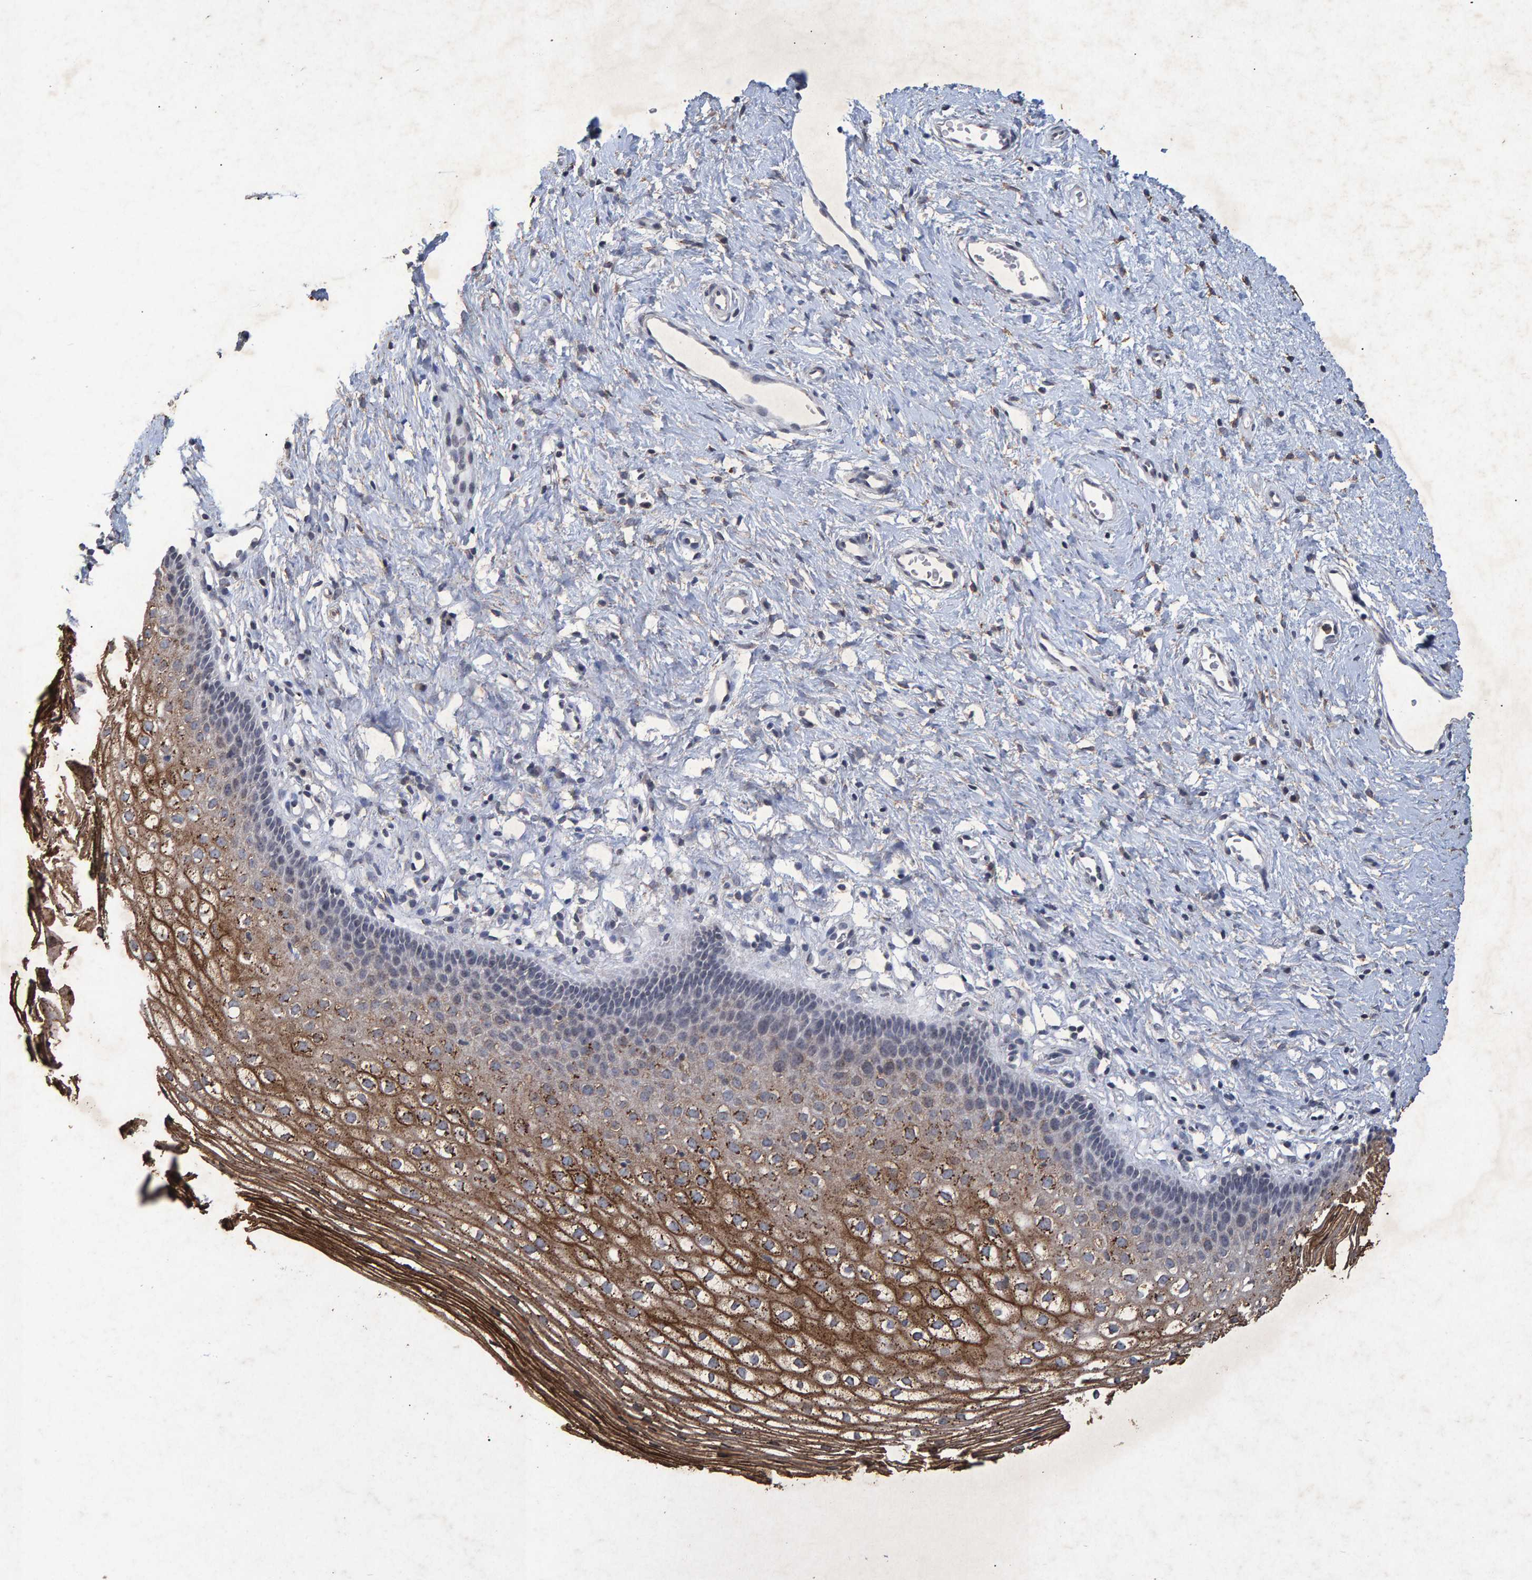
{"staining": {"intensity": "strong", "quantity": ">75%", "location": "cytoplasmic/membranous"}, "tissue": "cervix", "cell_type": "Glandular cells", "image_type": "normal", "snomed": [{"axis": "morphology", "description": "Normal tissue, NOS"}, {"axis": "topography", "description": "Cervix"}], "caption": "Immunohistochemical staining of normal cervix shows strong cytoplasmic/membranous protein positivity in about >75% of glandular cells.", "gene": "GALC", "patient": {"sex": "female", "age": 27}}